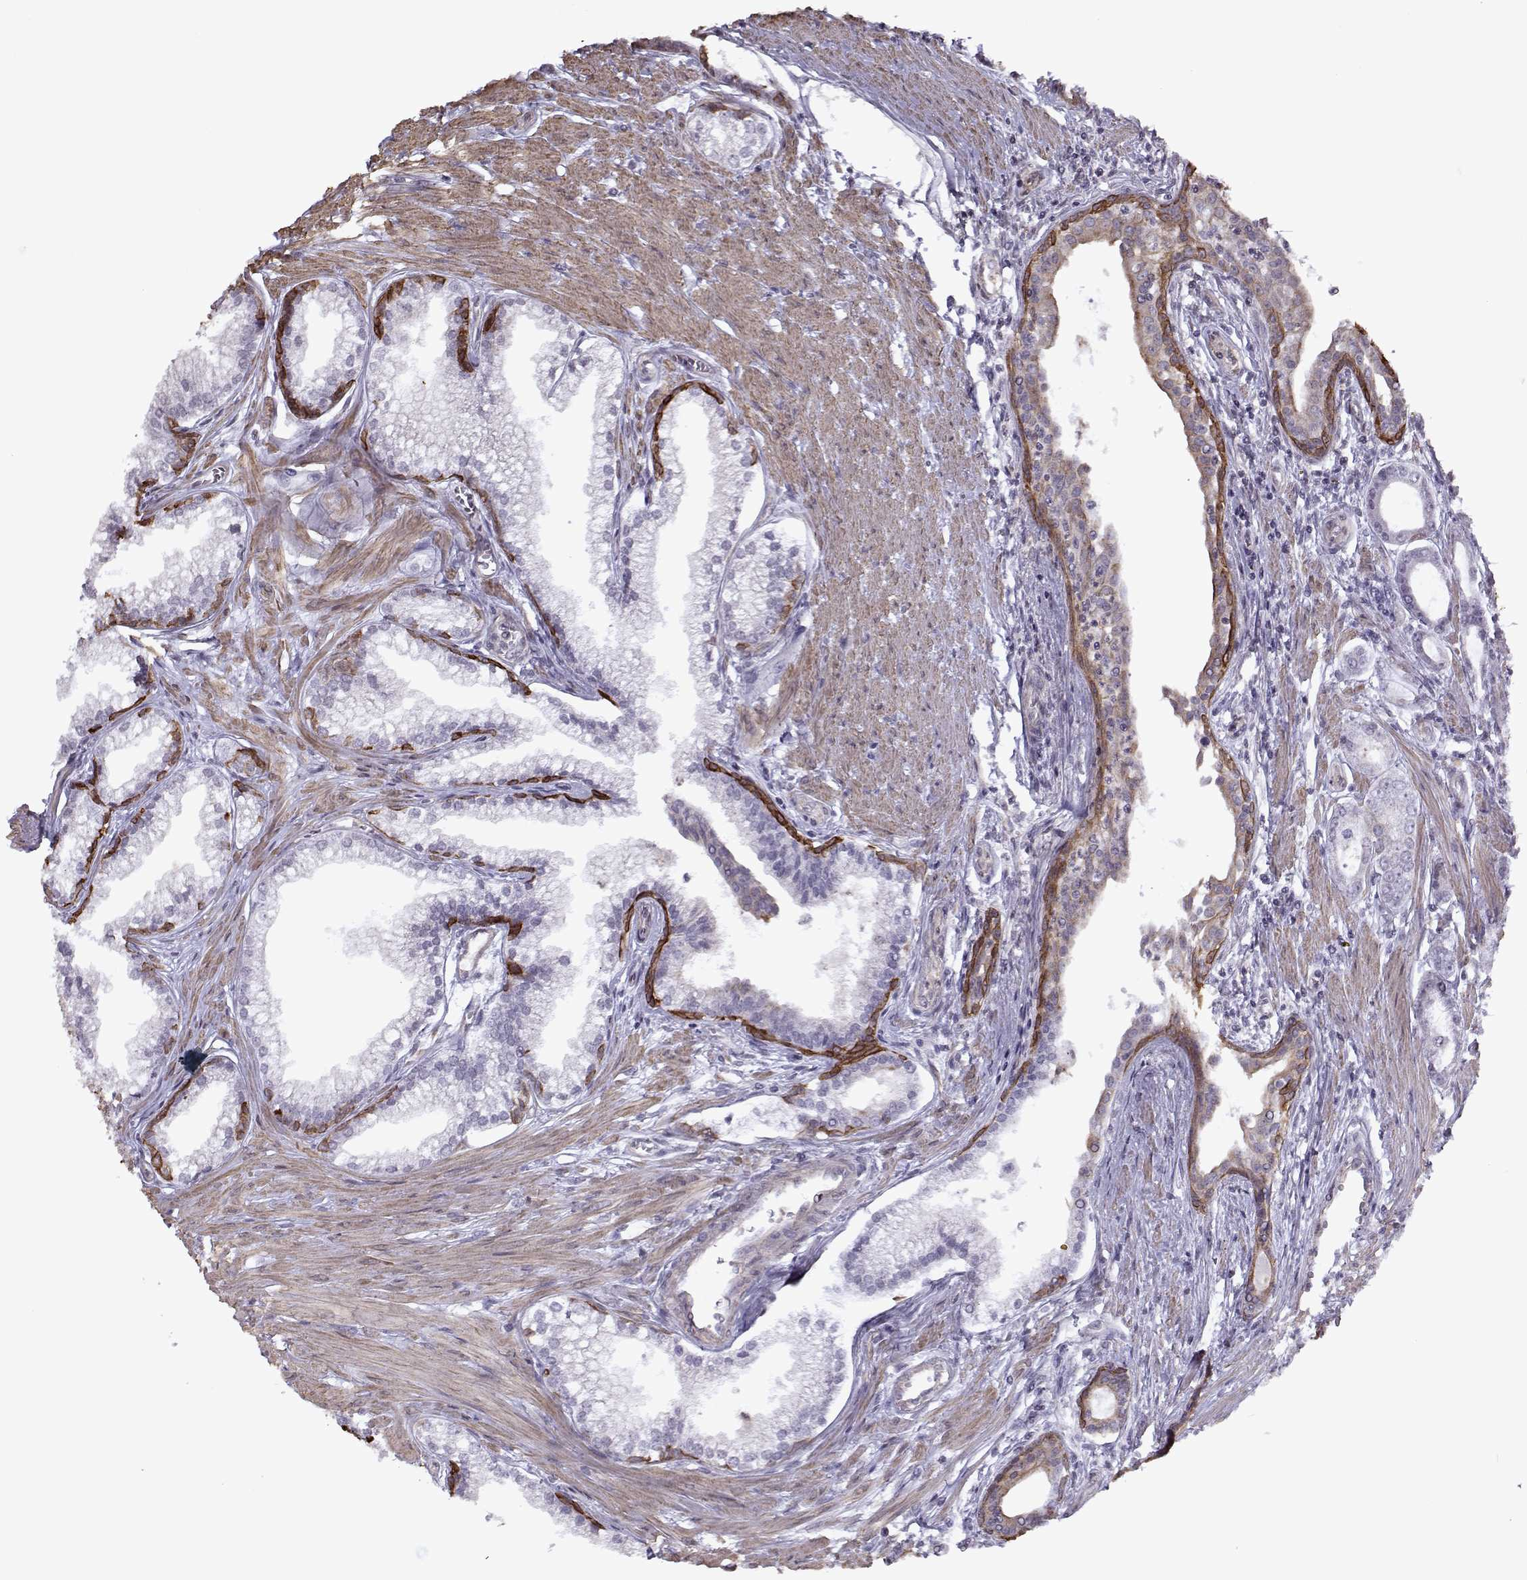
{"staining": {"intensity": "negative", "quantity": "none", "location": "none"}, "tissue": "prostate cancer", "cell_type": "Tumor cells", "image_type": "cancer", "snomed": [{"axis": "morphology", "description": "Adenocarcinoma, NOS"}, {"axis": "topography", "description": "Prostate"}], "caption": "IHC of prostate cancer reveals no positivity in tumor cells.", "gene": "KRT9", "patient": {"sex": "male", "age": 71}}